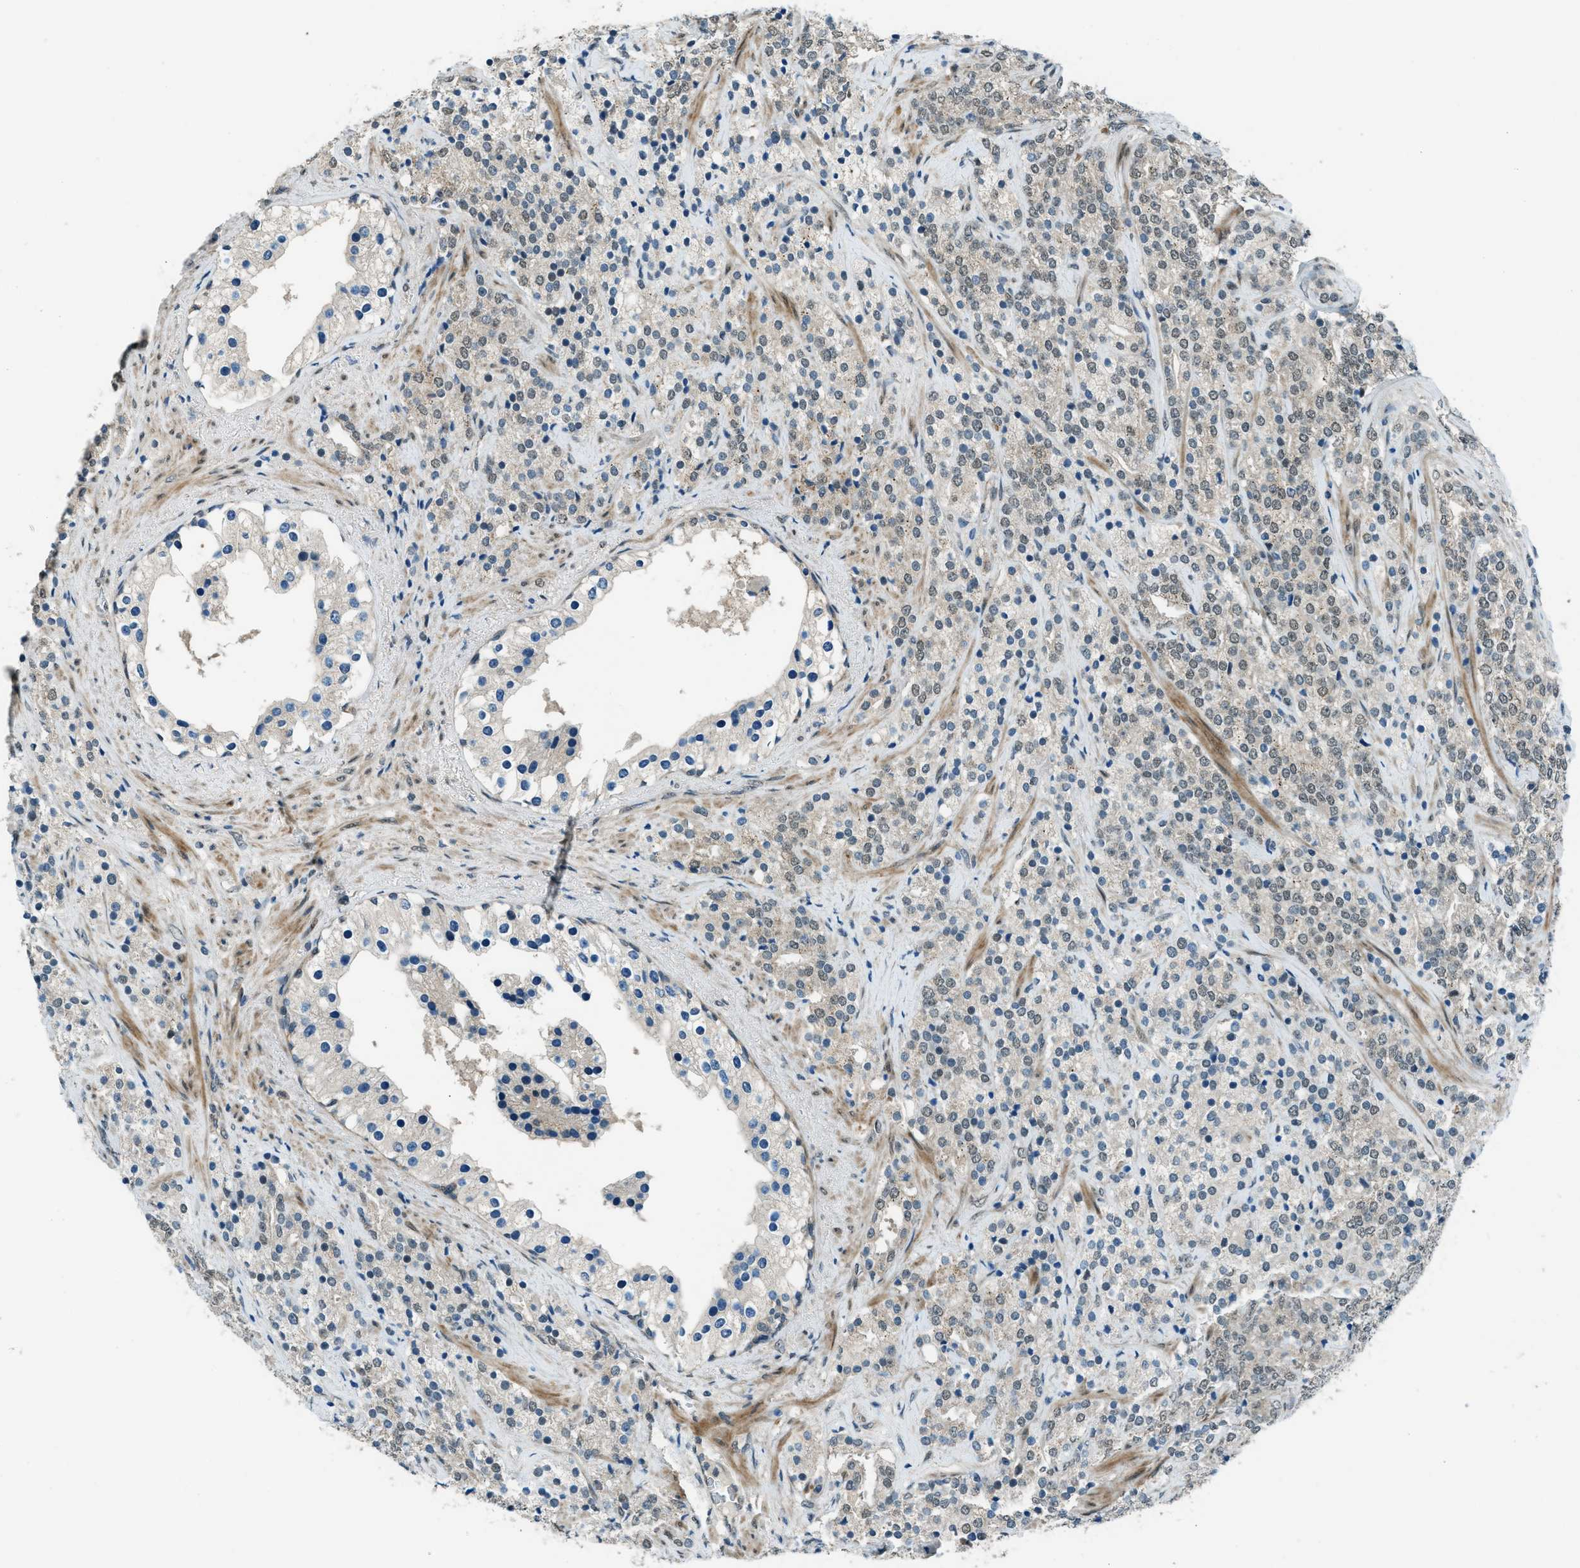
{"staining": {"intensity": "weak", "quantity": "<25%", "location": "nuclear"}, "tissue": "prostate cancer", "cell_type": "Tumor cells", "image_type": "cancer", "snomed": [{"axis": "morphology", "description": "Adenocarcinoma, High grade"}, {"axis": "topography", "description": "Prostate"}], "caption": "Immunohistochemistry (IHC) of prostate cancer displays no staining in tumor cells. (Stains: DAB (3,3'-diaminobenzidine) IHC with hematoxylin counter stain, Microscopy: brightfield microscopy at high magnification).", "gene": "NPEPL1", "patient": {"sex": "male", "age": 71}}